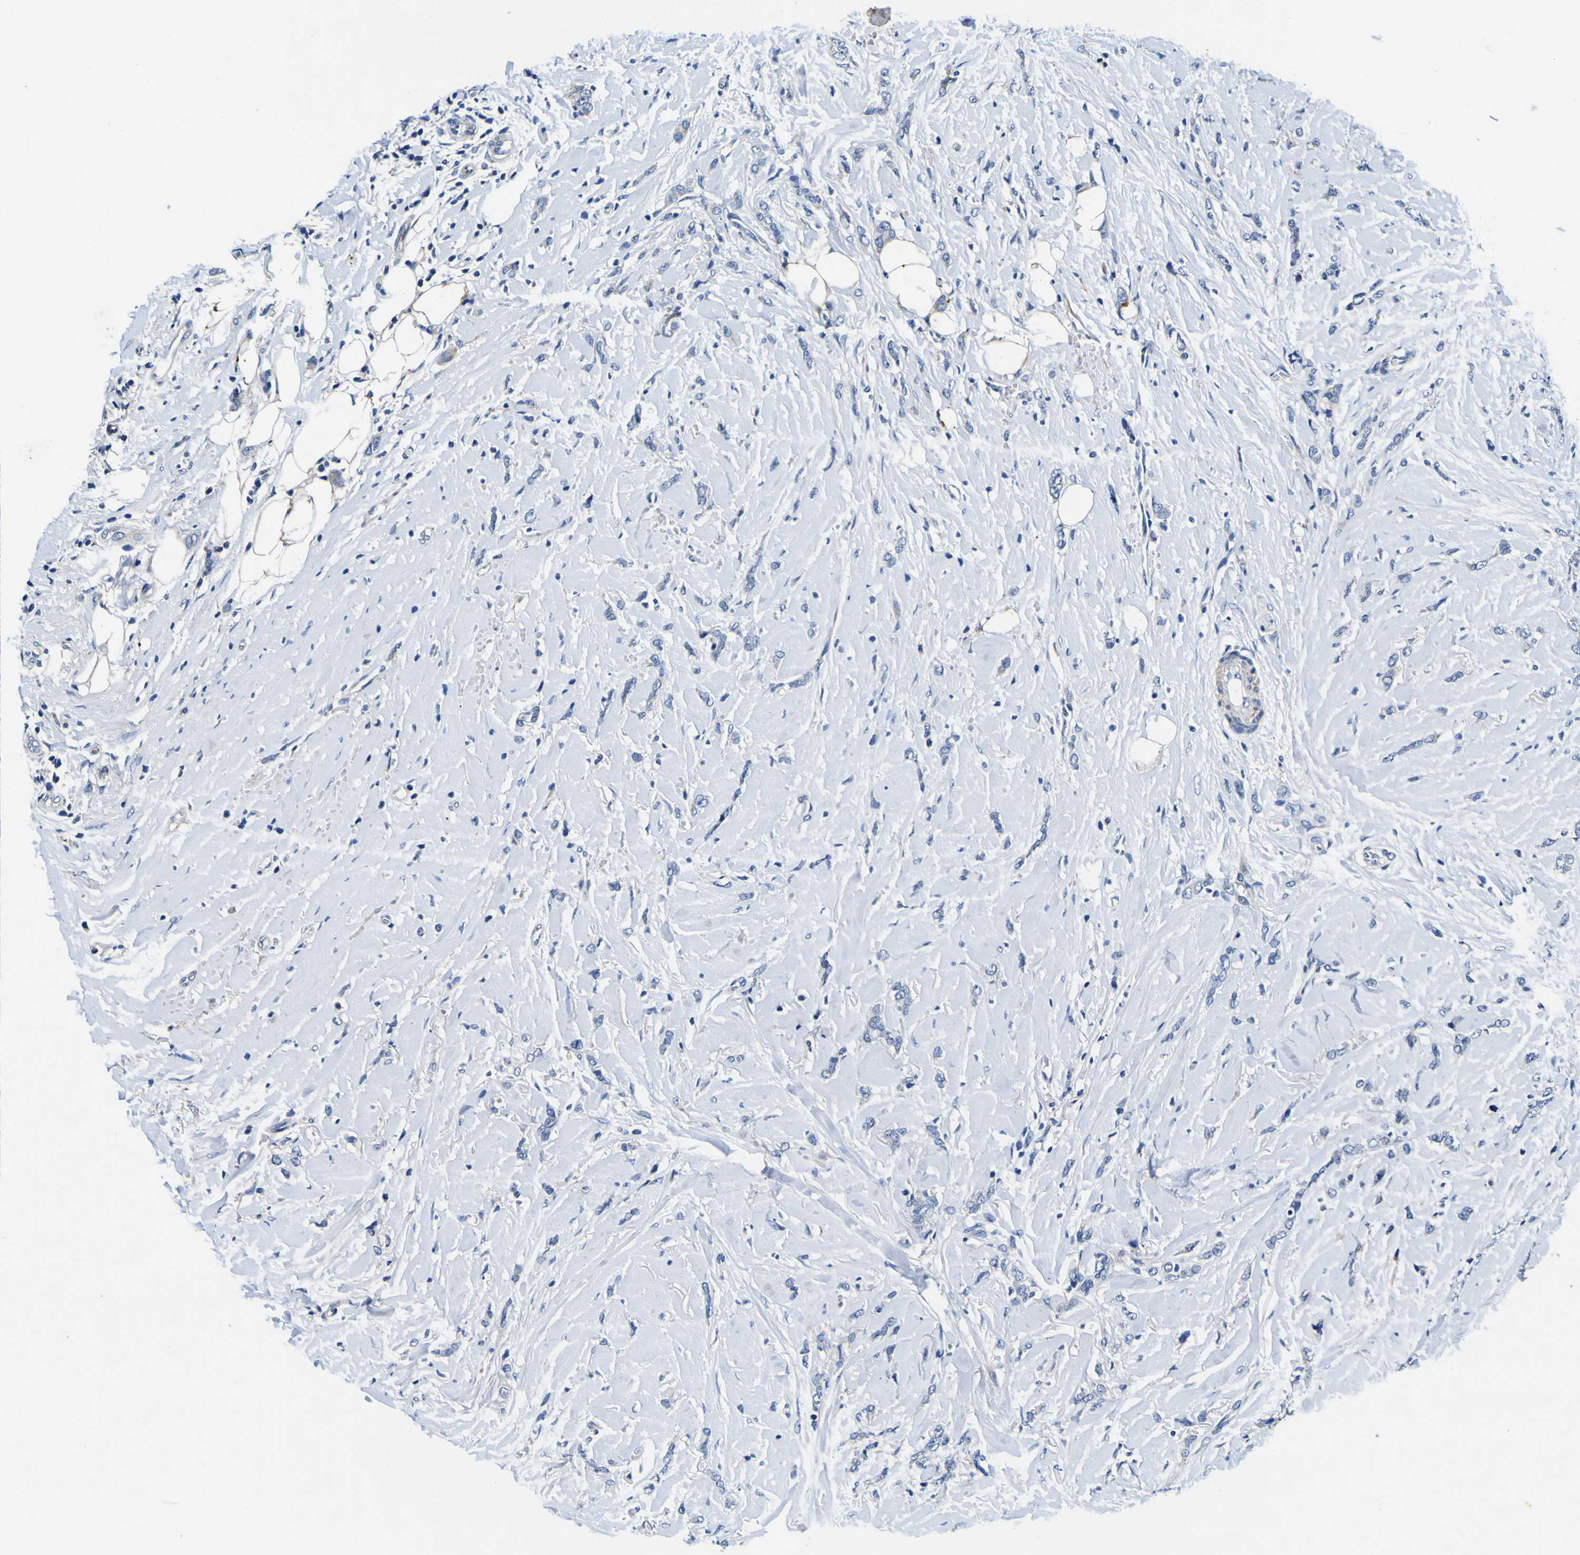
{"staining": {"intensity": "negative", "quantity": "none", "location": "none"}, "tissue": "breast cancer", "cell_type": "Tumor cells", "image_type": "cancer", "snomed": [{"axis": "morphology", "description": "Lobular carcinoma"}, {"axis": "topography", "description": "Skin"}, {"axis": "topography", "description": "Breast"}], "caption": "Breast cancer was stained to show a protein in brown. There is no significant expression in tumor cells.", "gene": "AGAP3", "patient": {"sex": "female", "age": 46}}